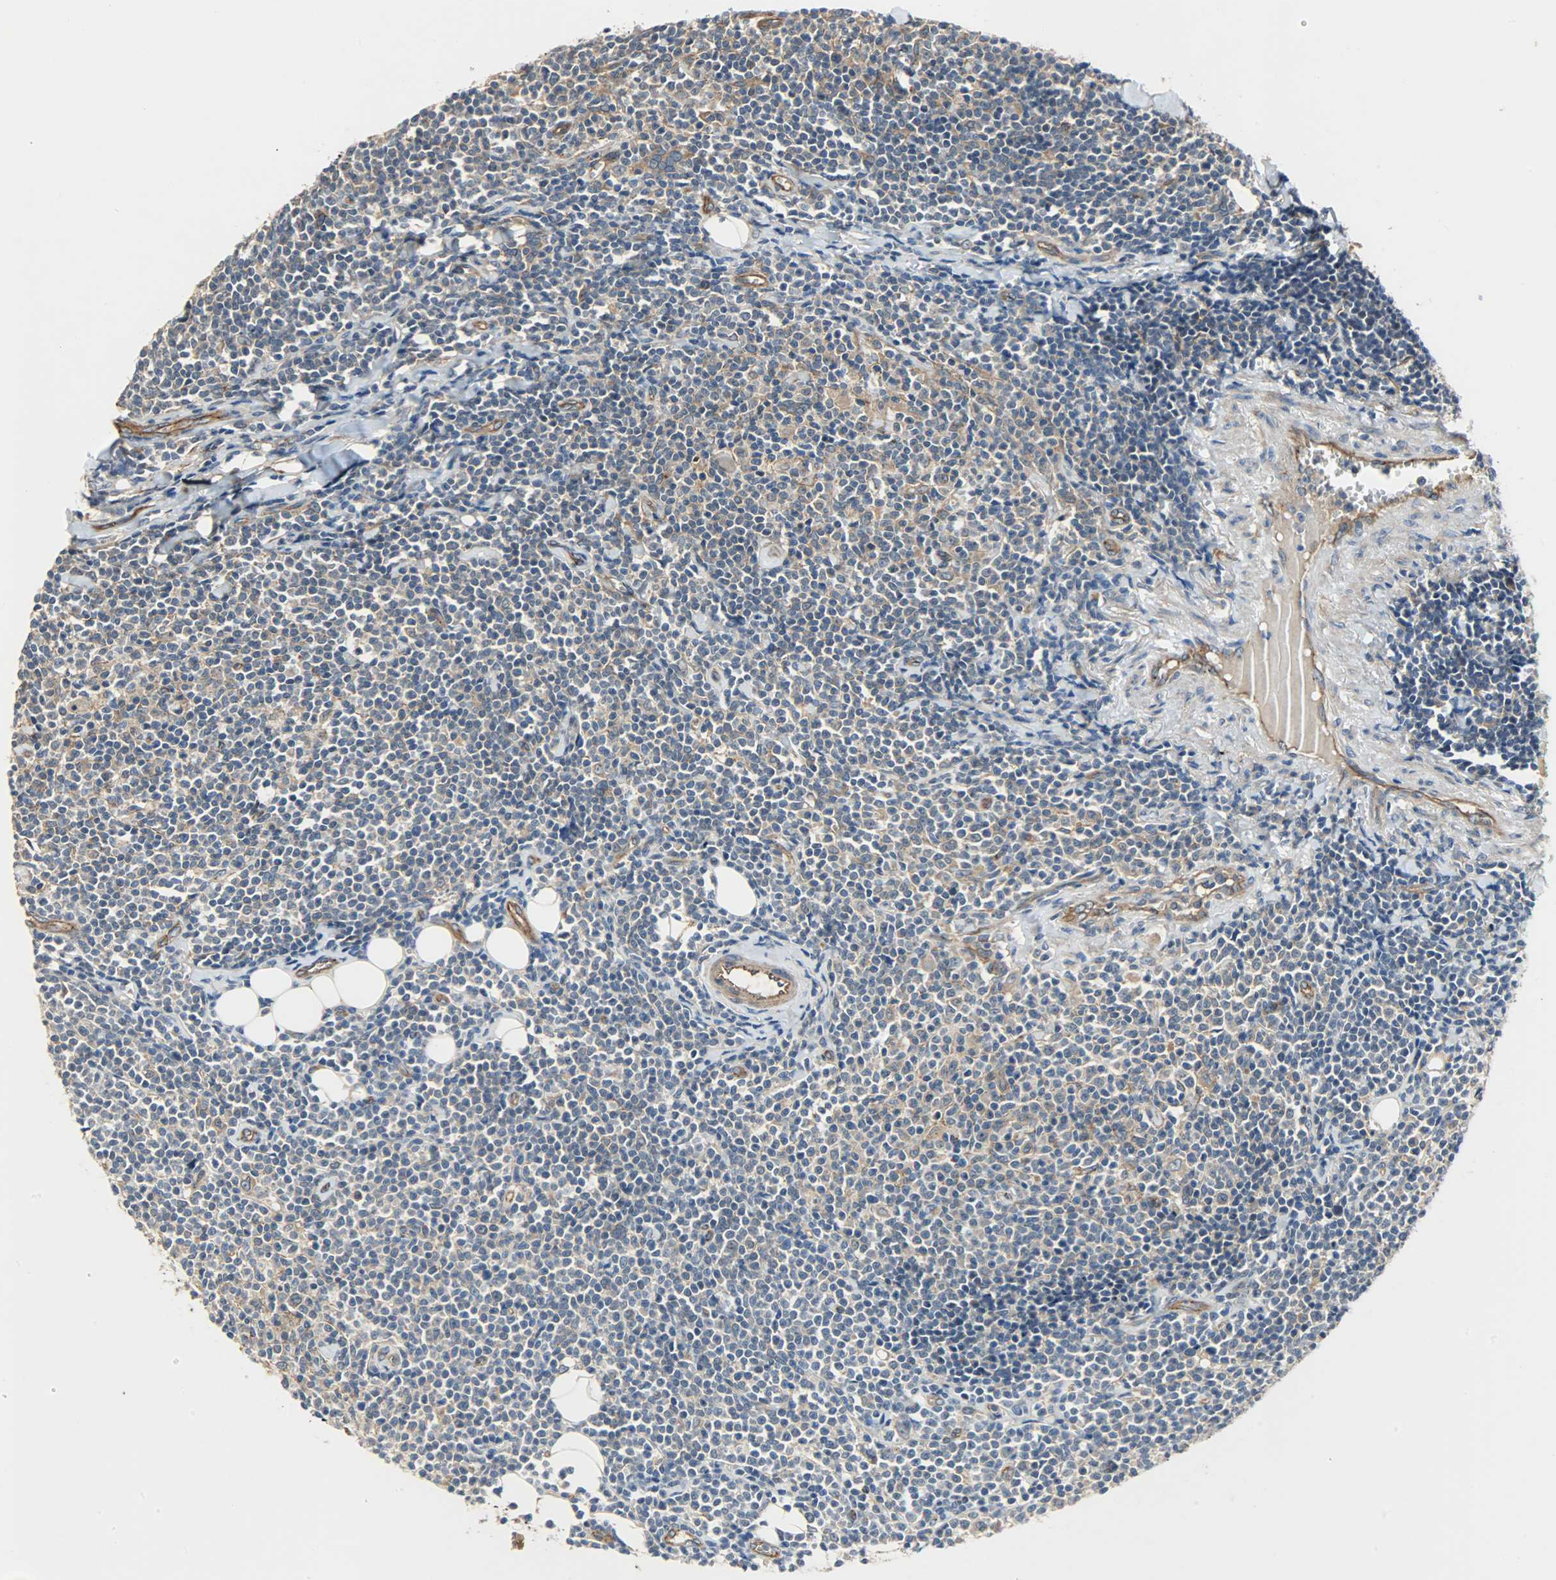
{"staining": {"intensity": "weak", "quantity": "25%-75%", "location": "cytoplasmic/membranous"}, "tissue": "lymphoma", "cell_type": "Tumor cells", "image_type": "cancer", "snomed": [{"axis": "morphology", "description": "Malignant lymphoma, non-Hodgkin's type, Low grade"}, {"axis": "topography", "description": "Soft tissue"}], "caption": "Human low-grade malignant lymphoma, non-Hodgkin's type stained with a protein marker shows weak staining in tumor cells.", "gene": "KIAA1217", "patient": {"sex": "male", "age": 92}}